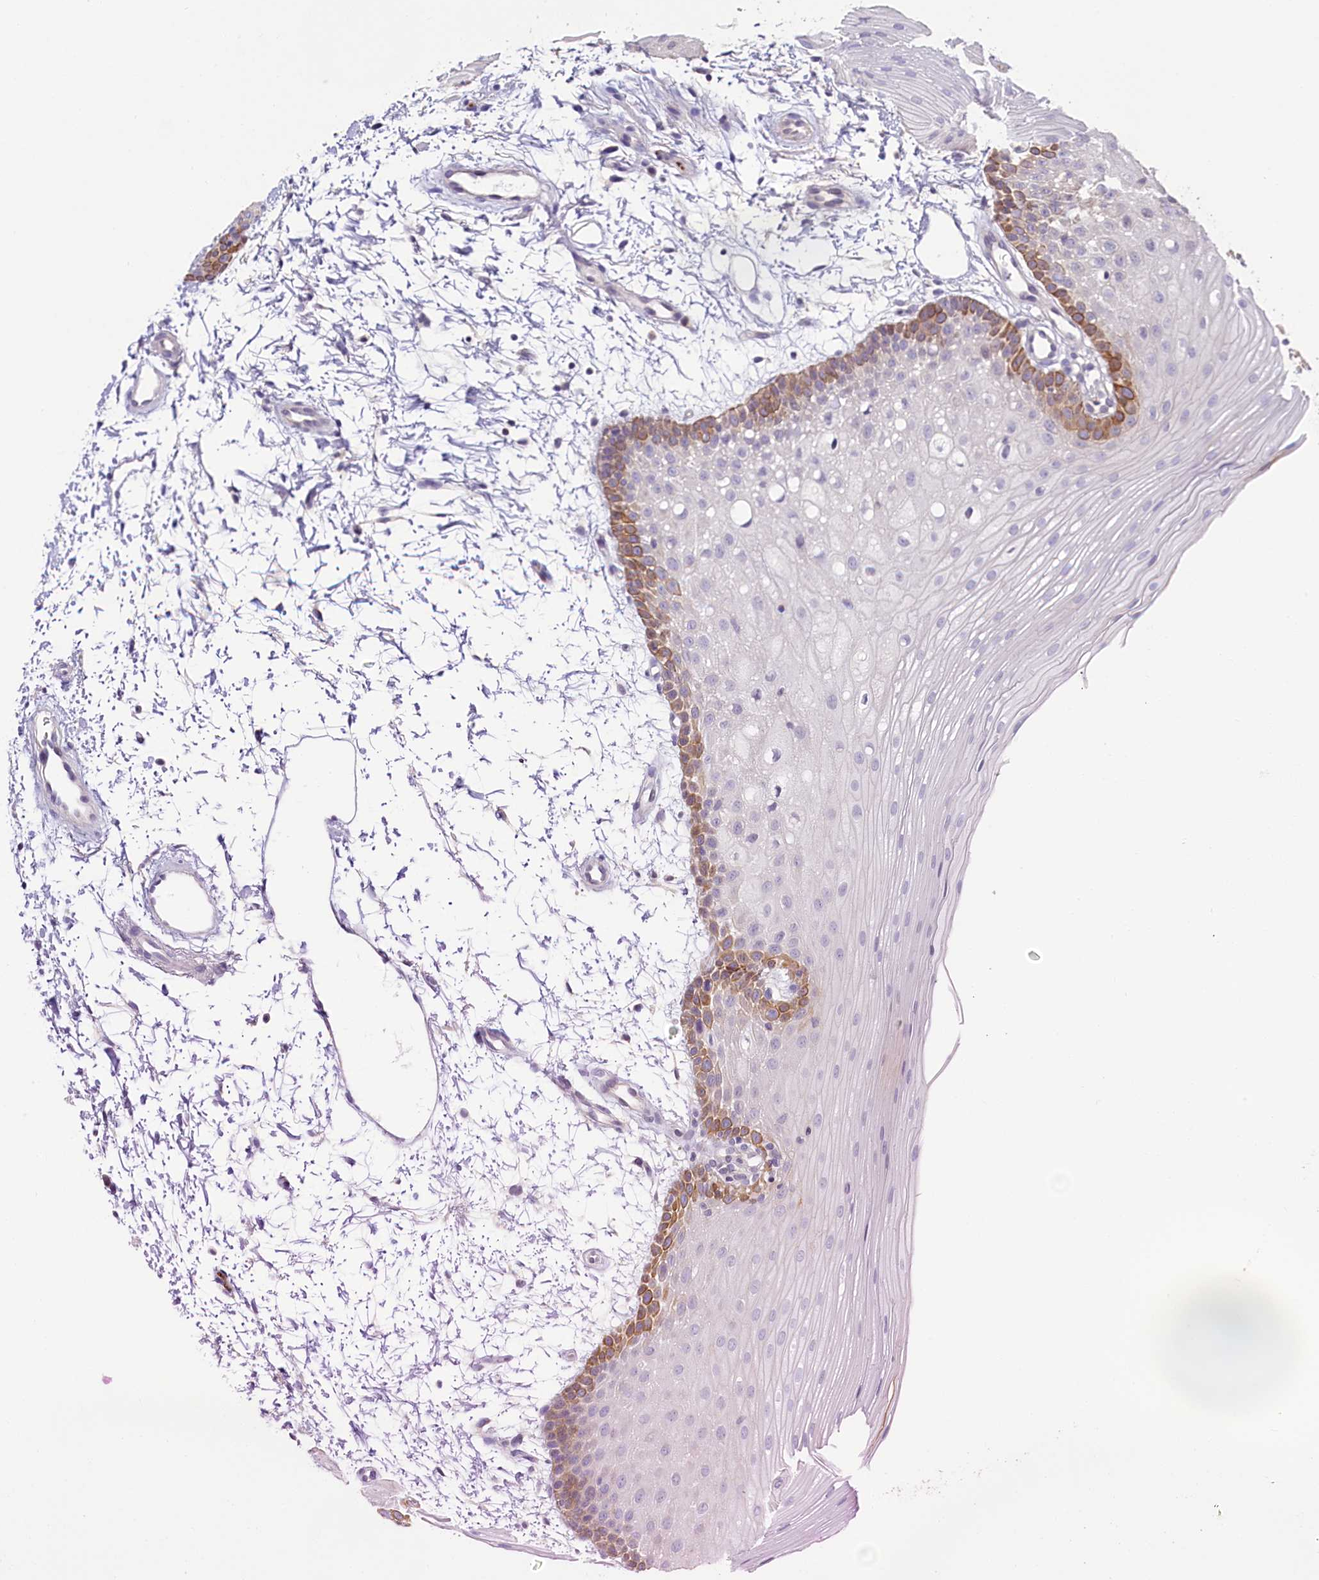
{"staining": {"intensity": "strong", "quantity": "<25%", "location": "cytoplasmic/membranous"}, "tissue": "oral mucosa", "cell_type": "Squamous epithelial cells", "image_type": "normal", "snomed": [{"axis": "morphology", "description": "Normal tissue, NOS"}, {"axis": "topography", "description": "Oral tissue"}], "caption": "A brown stain shows strong cytoplasmic/membranous expression of a protein in squamous epithelial cells of unremarkable human oral mucosa.", "gene": "PDE6D", "patient": {"sex": "male", "age": 68}}